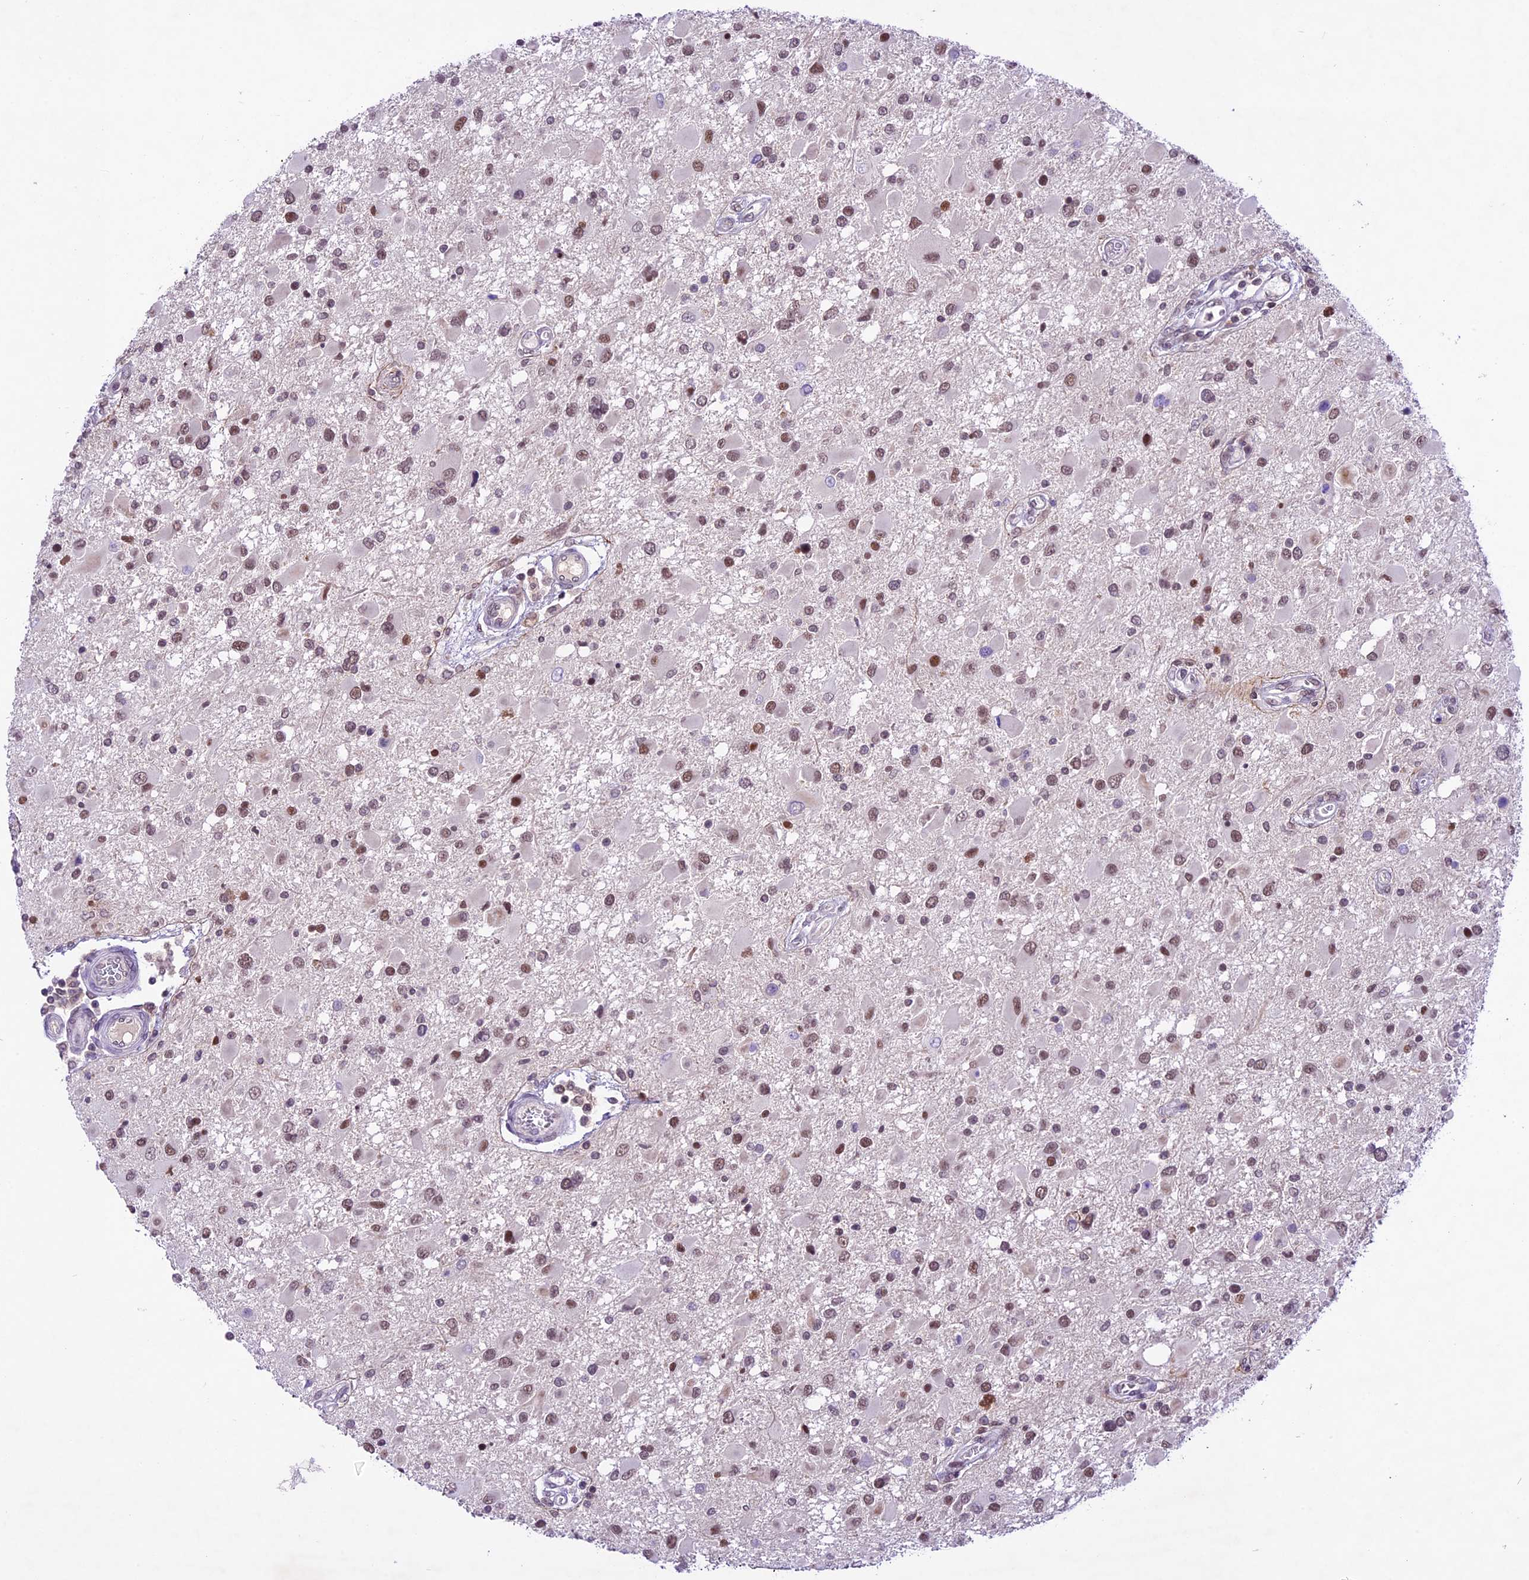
{"staining": {"intensity": "moderate", "quantity": "25%-75%", "location": "nuclear"}, "tissue": "glioma", "cell_type": "Tumor cells", "image_type": "cancer", "snomed": [{"axis": "morphology", "description": "Glioma, malignant, High grade"}, {"axis": "topography", "description": "Brain"}], "caption": "Human high-grade glioma (malignant) stained for a protein (brown) demonstrates moderate nuclear positive positivity in about 25%-75% of tumor cells.", "gene": "SHKBP1", "patient": {"sex": "male", "age": 53}}